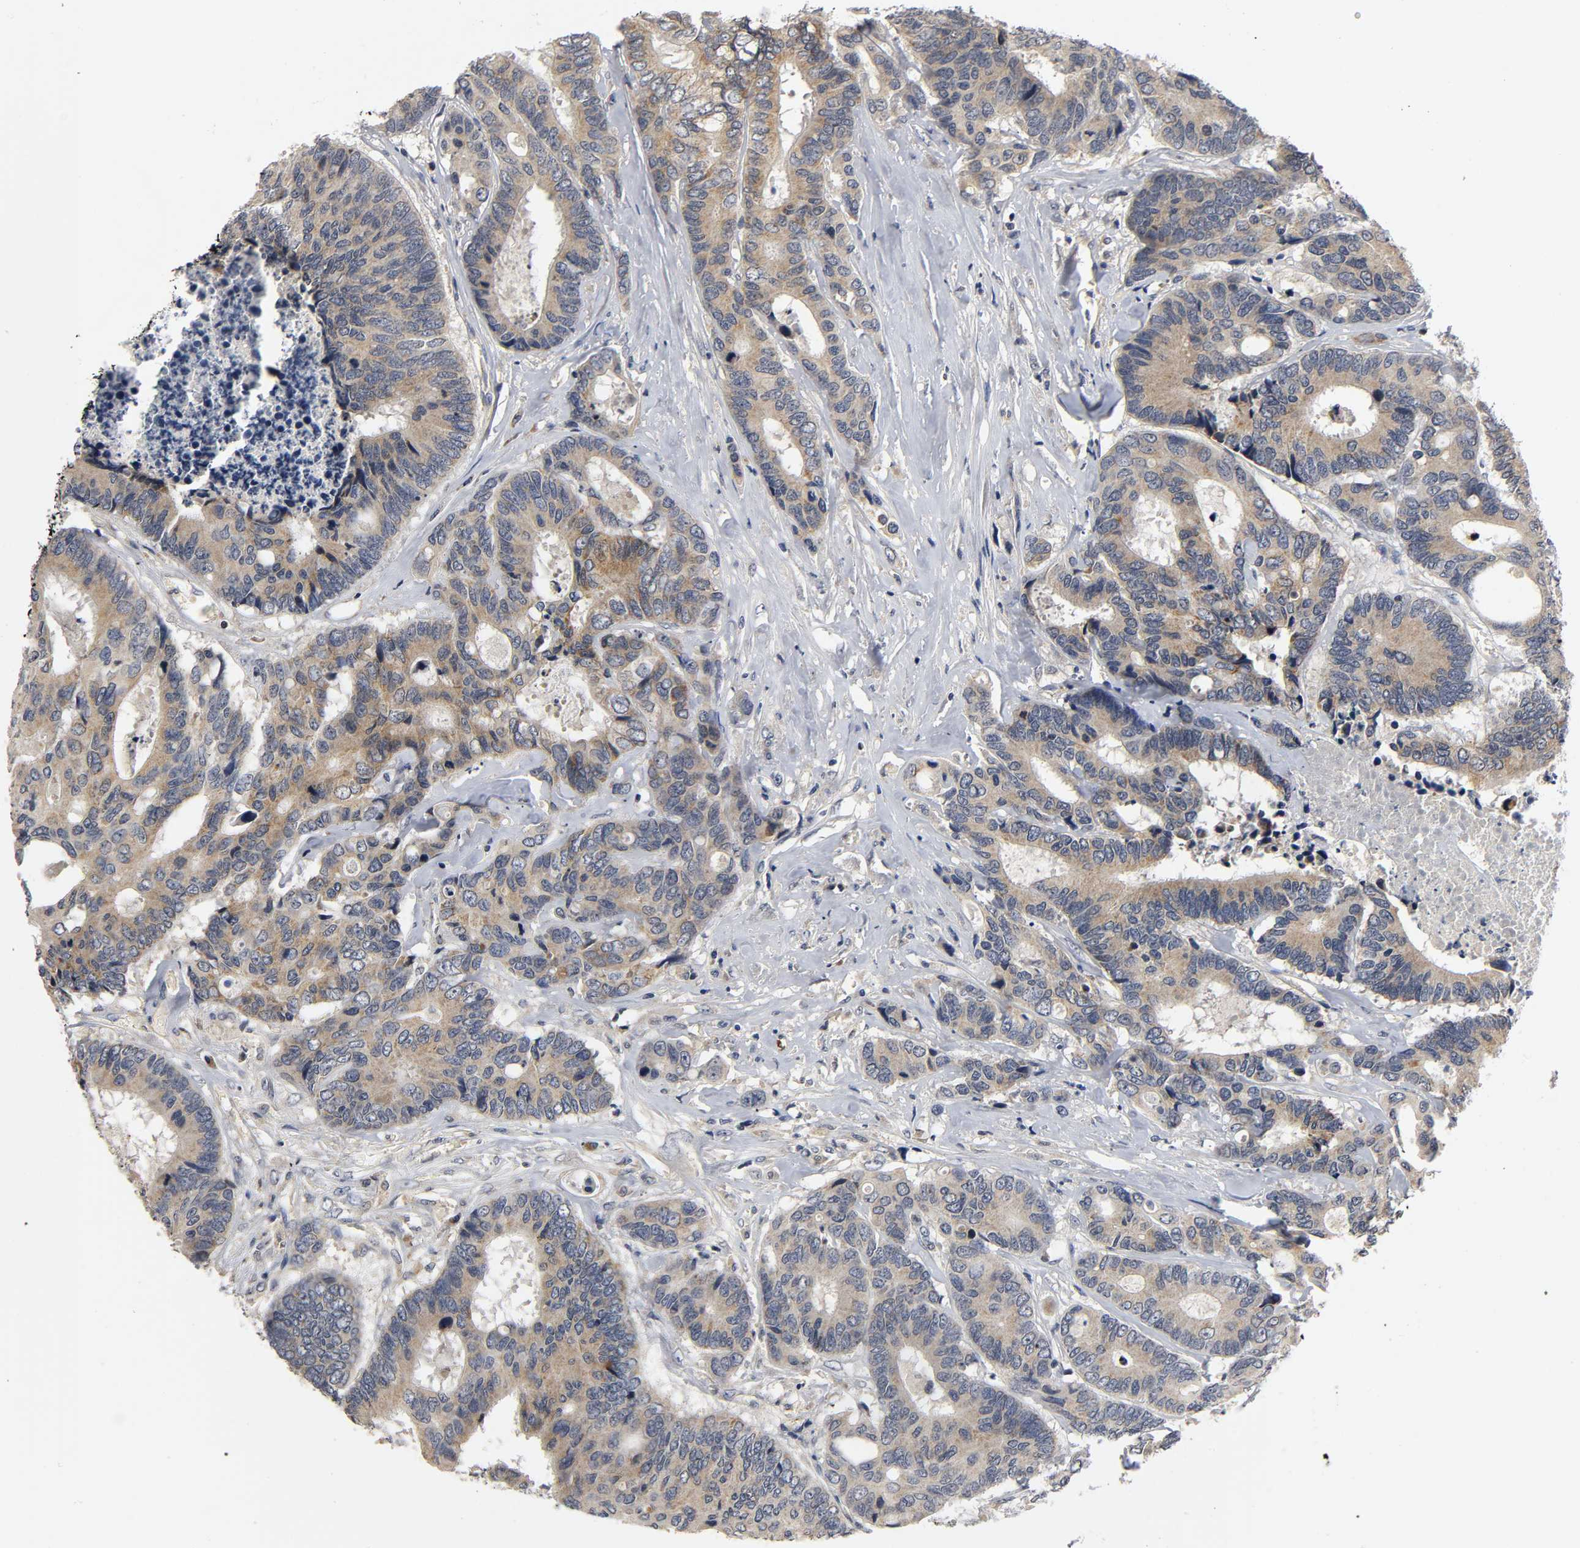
{"staining": {"intensity": "moderate", "quantity": ">75%", "location": "cytoplasmic/membranous"}, "tissue": "colorectal cancer", "cell_type": "Tumor cells", "image_type": "cancer", "snomed": [{"axis": "morphology", "description": "Adenocarcinoma, NOS"}, {"axis": "topography", "description": "Rectum"}], "caption": "An immunohistochemistry histopathology image of tumor tissue is shown. Protein staining in brown highlights moderate cytoplasmic/membranous positivity in colorectal adenocarcinoma within tumor cells. (DAB IHC, brown staining for protein, blue staining for nuclei).", "gene": "NRP1", "patient": {"sex": "male", "age": 55}}